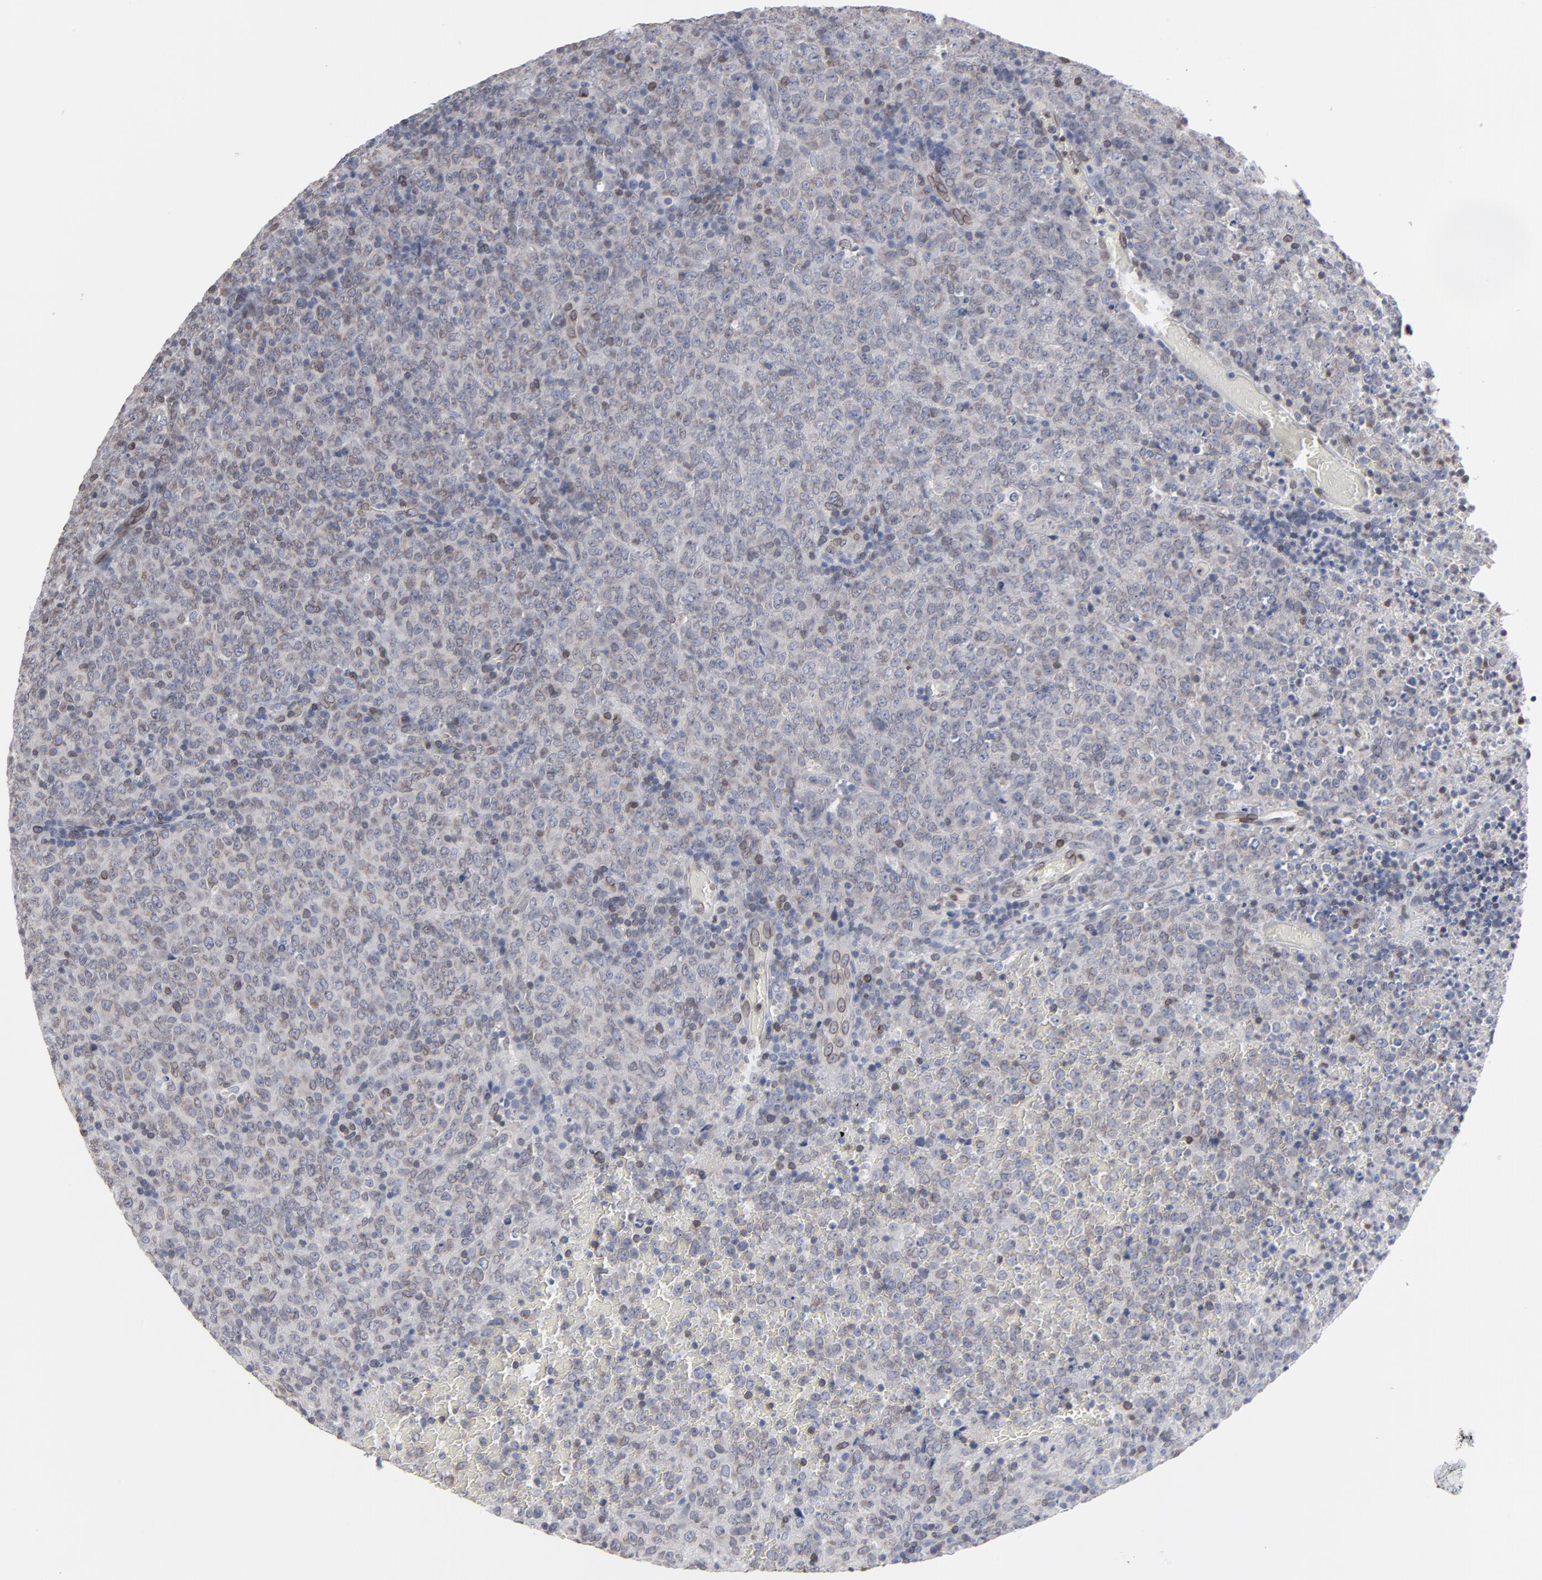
{"staining": {"intensity": "weak", "quantity": "<25%", "location": "cytoplasmic/membranous,nuclear"}, "tissue": "lymphoma", "cell_type": "Tumor cells", "image_type": "cancer", "snomed": [{"axis": "morphology", "description": "Malignant lymphoma, non-Hodgkin's type, High grade"}, {"axis": "topography", "description": "Tonsil"}], "caption": "IHC micrograph of neoplastic tissue: malignant lymphoma, non-Hodgkin's type (high-grade) stained with DAB shows no significant protein staining in tumor cells.", "gene": "SYNE2", "patient": {"sex": "female", "age": 36}}